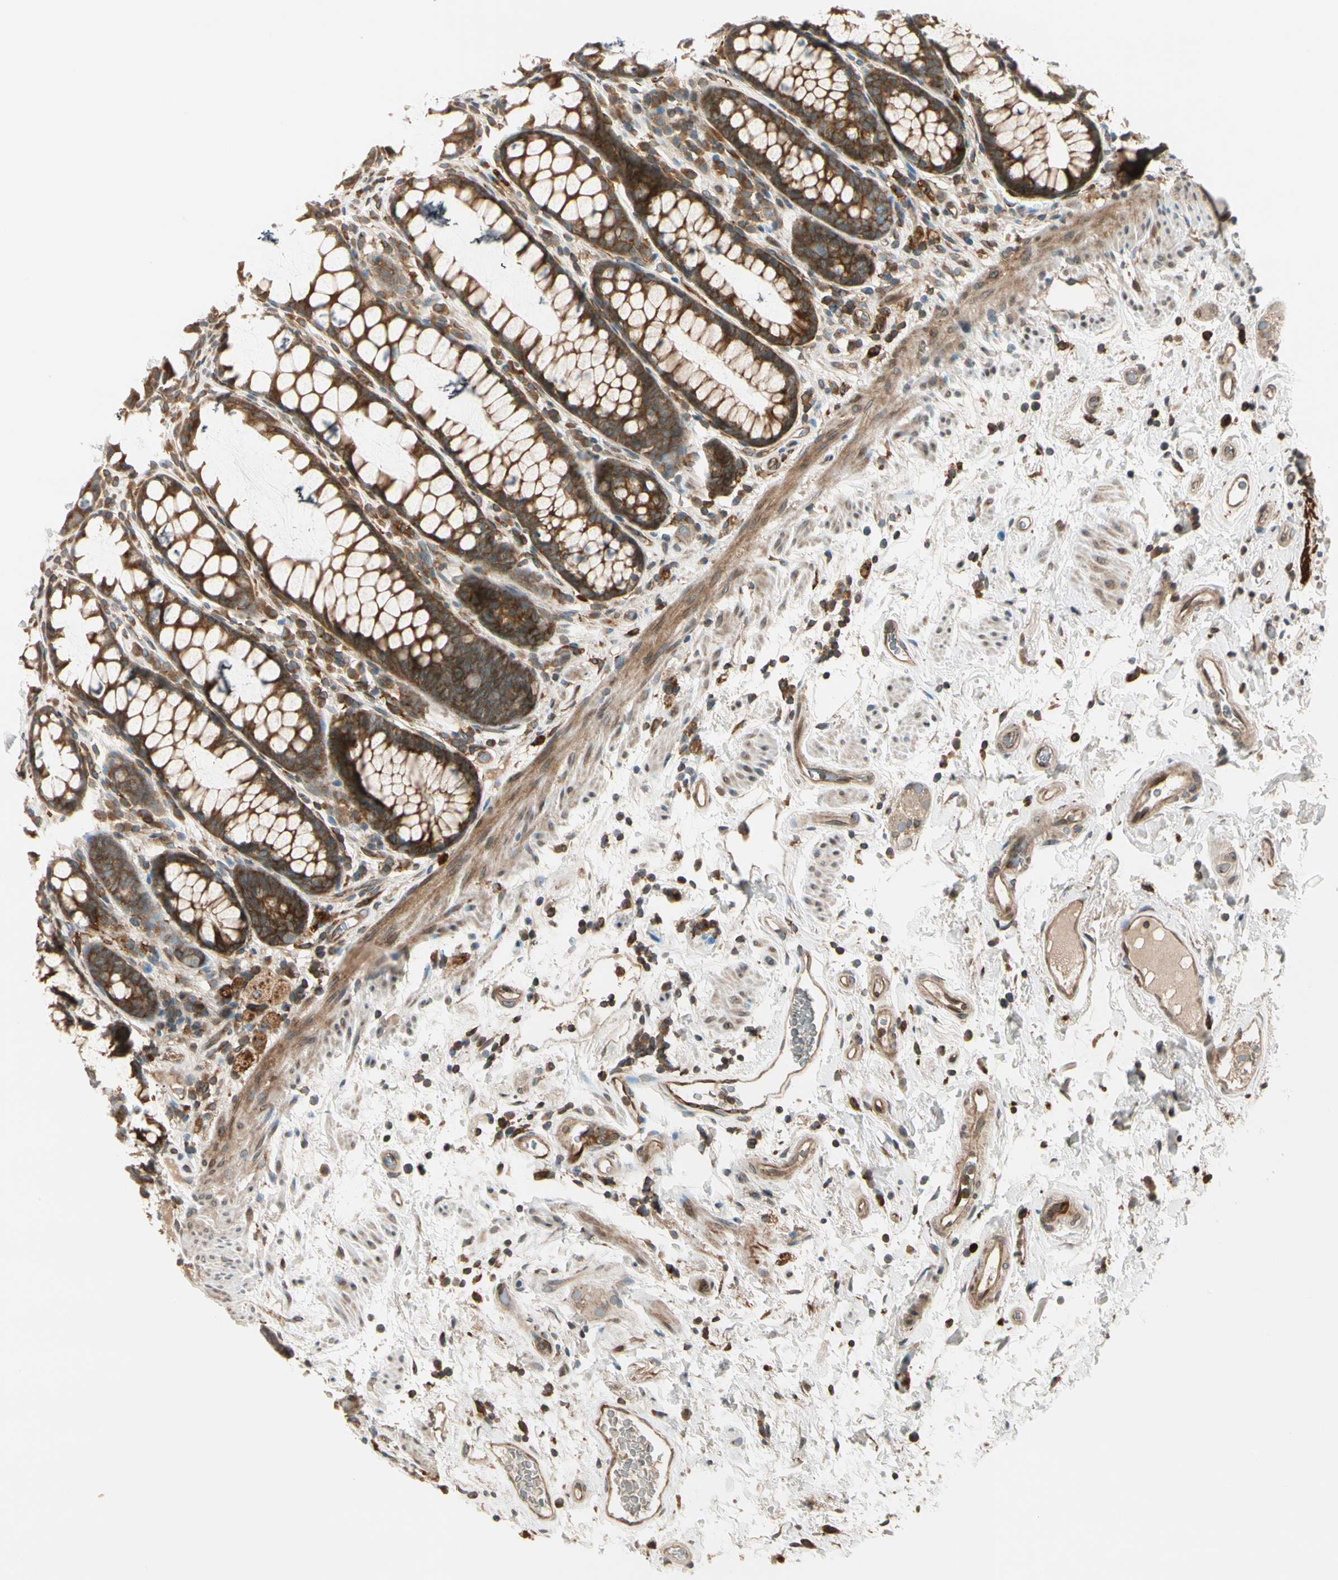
{"staining": {"intensity": "strong", "quantity": ">75%", "location": "cytoplasmic/membranous"}, "tissue": "rectum", "cell_type": "Glandular cells", "image_type": "normal", "snomed": [{"axis": "morphology", "description": "Normal tissue, NOS"}, {"axis": "topography", "description": "Rectum"}], "caption": "Protein positivity by immunohistochemistry demonstrates strong cytoplasmic/membranous expression in about >75% of glandular cells in benign rectum. (DAB = brown stain, brightfield microscopy at high magnification).", "gene": "TRIO", "patient": {"sex": "male", "age": 92}}